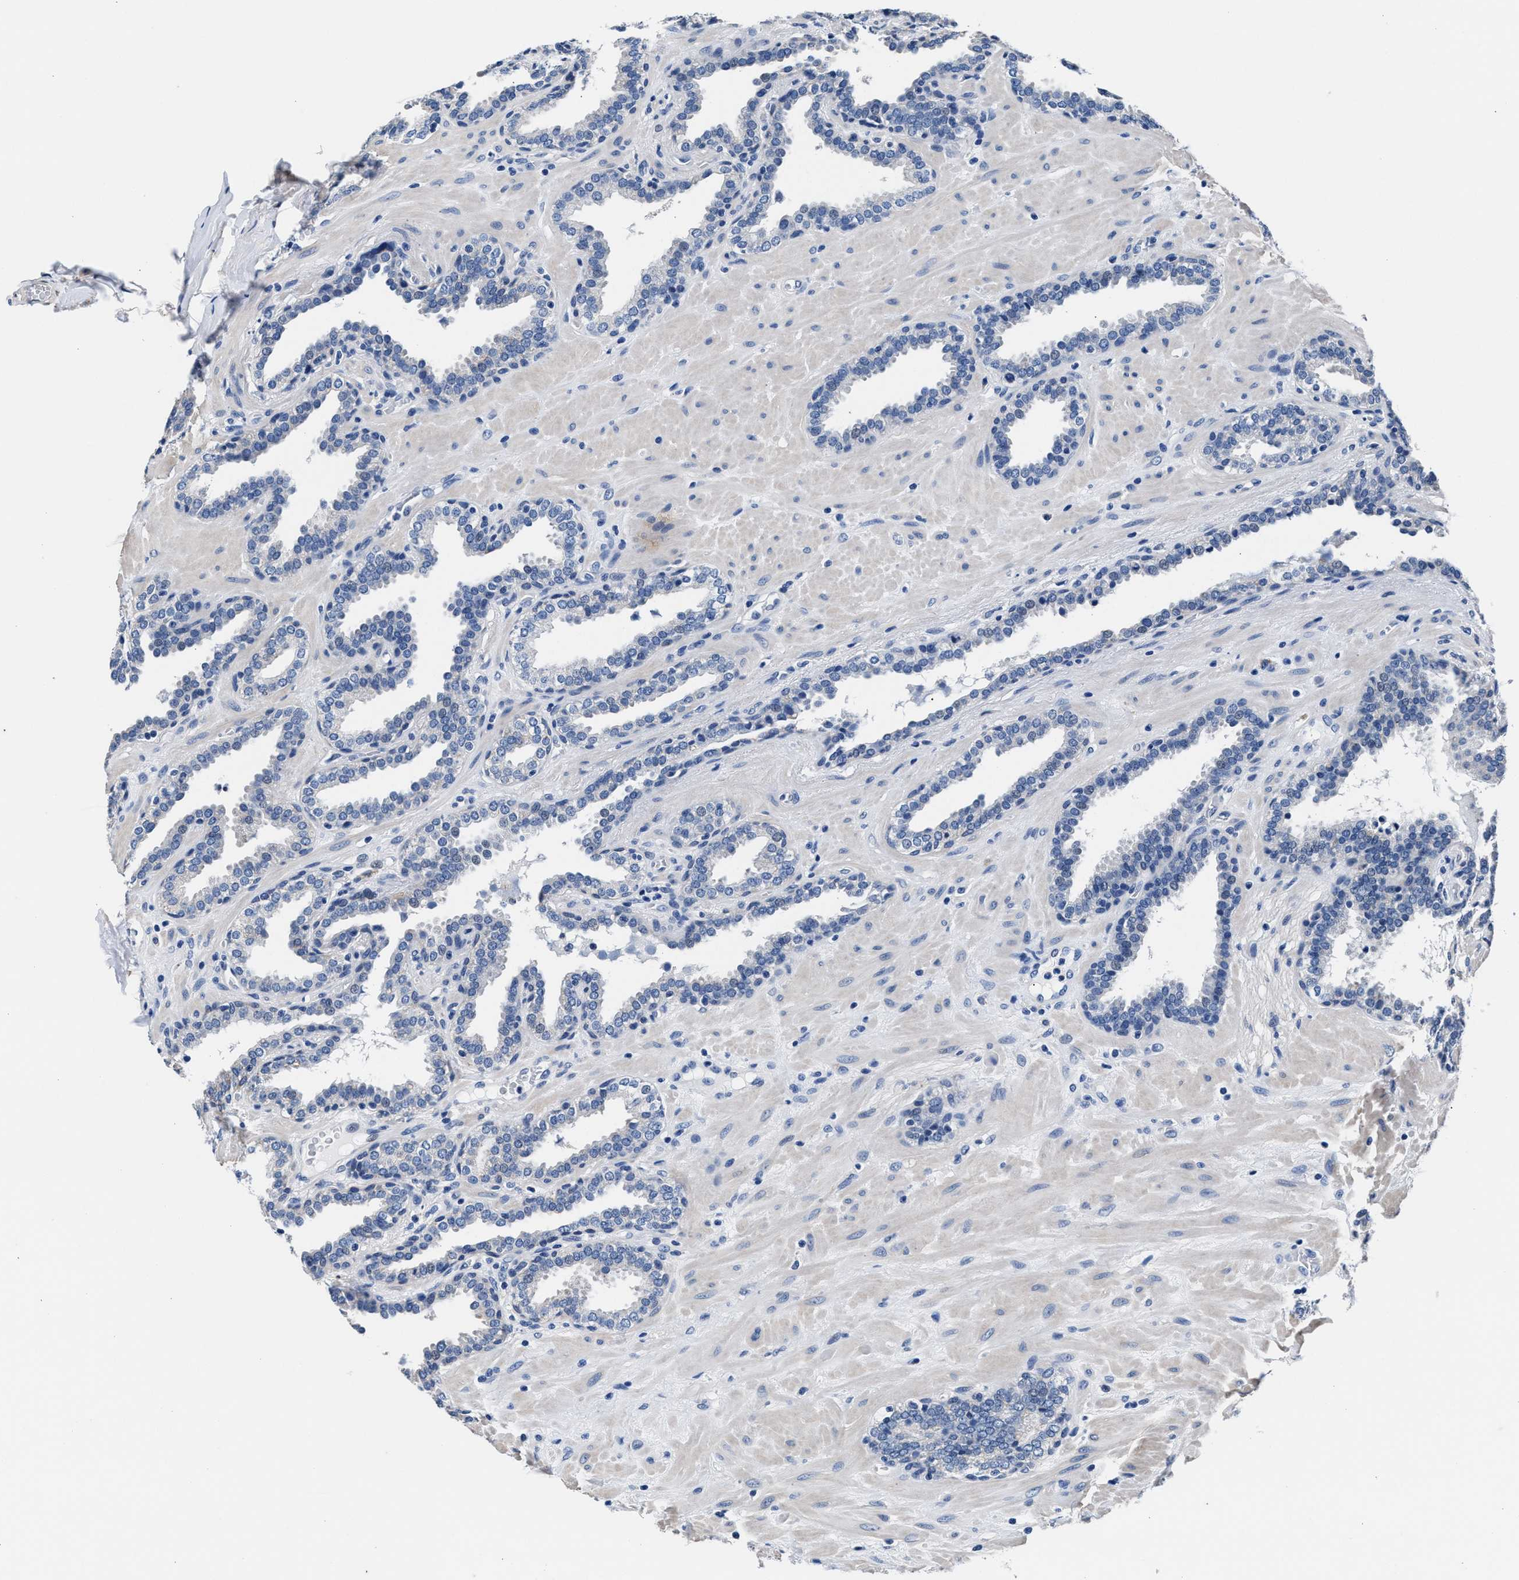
{"staining": {"intensity": "negative", "quantity": "none", "location": "none"}, "tissue": "prostate", "cell_type": "Glandular cells", "image_type": "normal", "snomed": [{"axis": "morphology", "description": "Normal tissue, NOS"}, {"axis": "topography", "description": "Prostate"}], "caption": "DAB (3,3'-diaminobenzidine) immunohistochemical staining of normal prostate exhibits no significant positivity in glandular cells.", "gene": "GSTM1", "patient": {"sex": "male", "age": 51}}